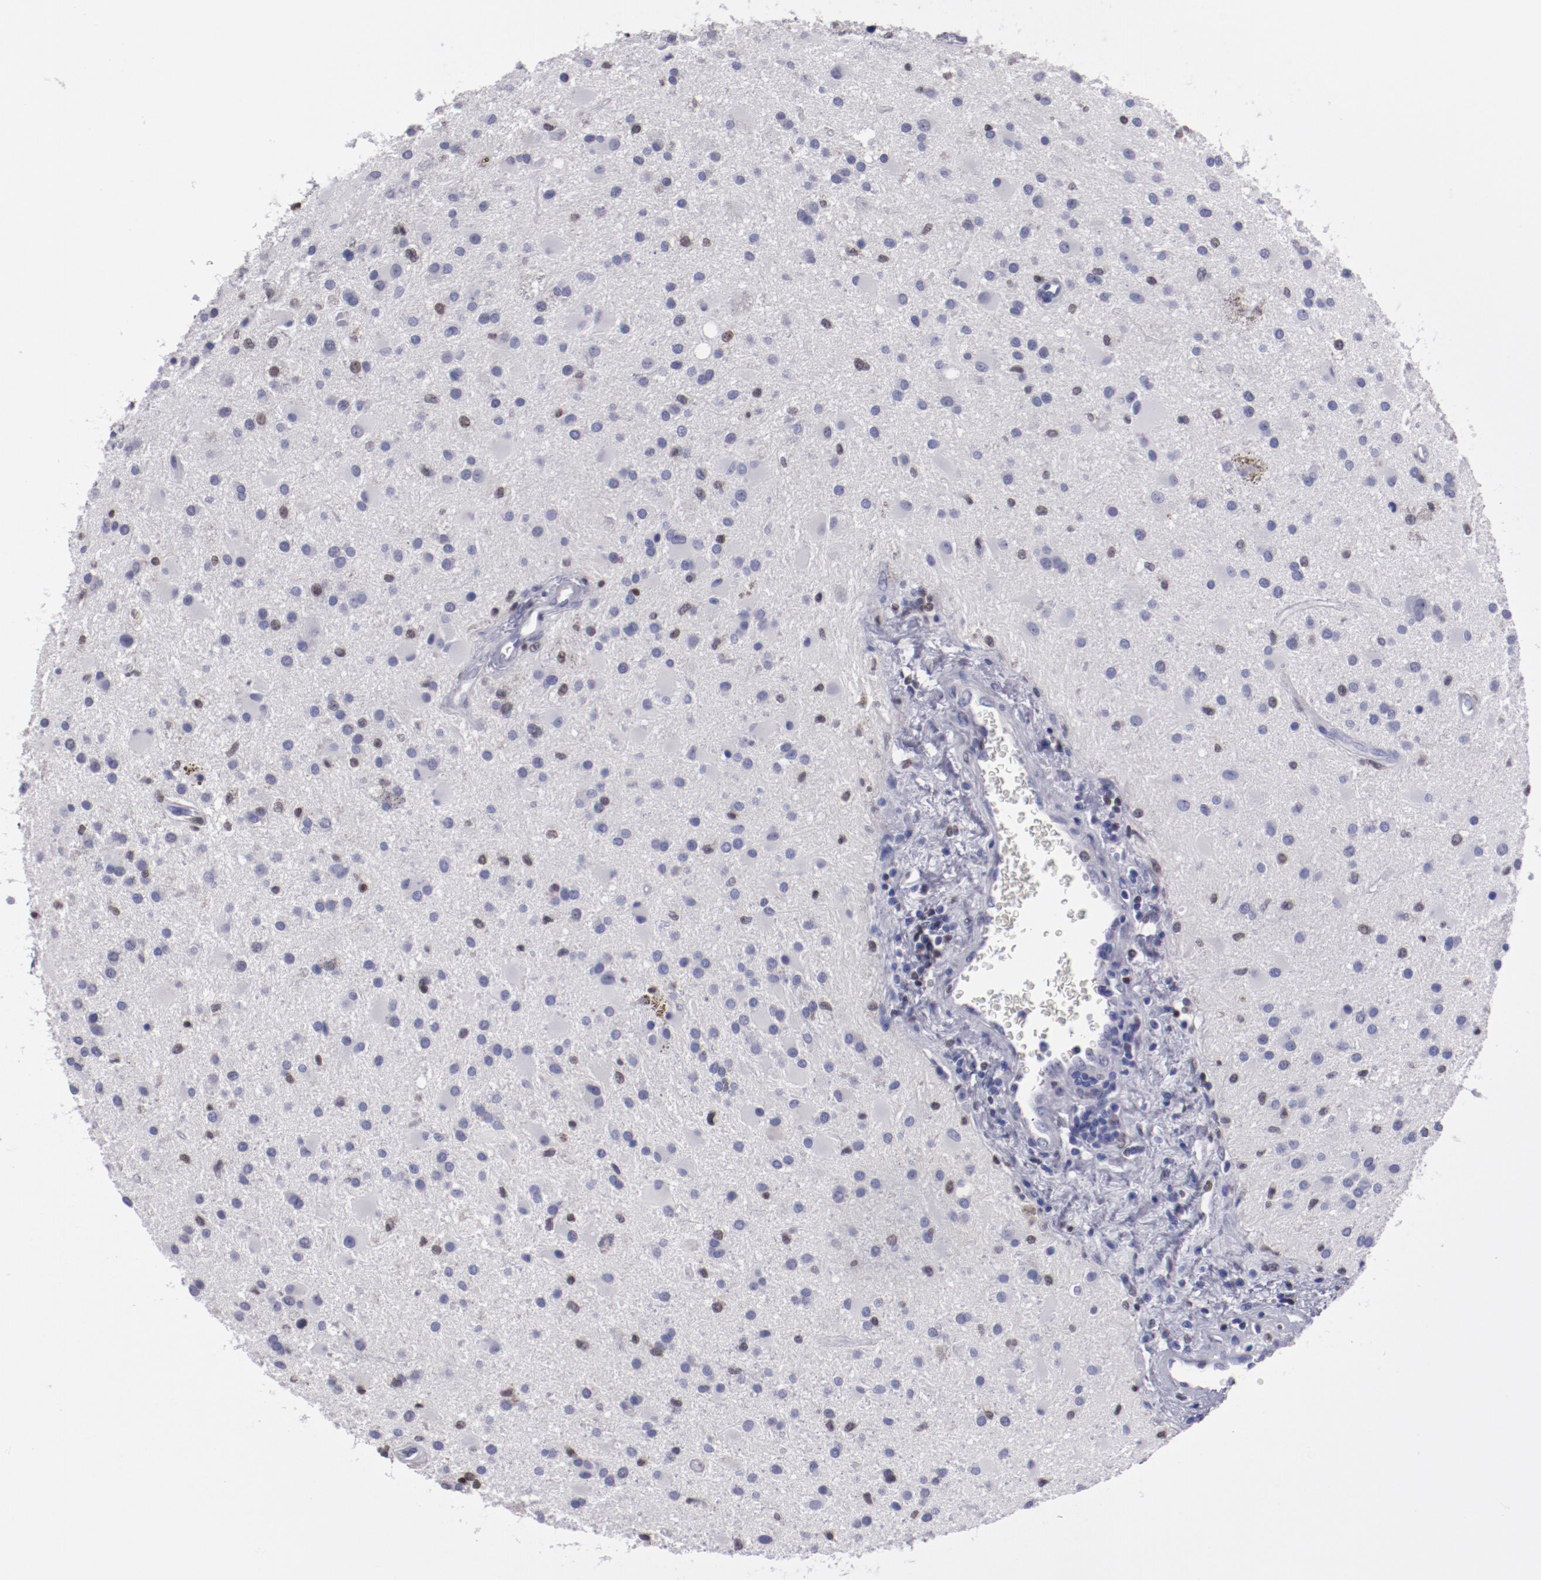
{"staining": {"intensity": "strong", "quantity": "<25%", "location": "nuclear"}, "tissue": "glioma", "cell_type": "Tumor cells", "image_type": "cancer", "snomed": [{"axis": "morphology", "description": "Glioma, malignant, Low grade"}, {"axis": "topography", "description": "Brain"}], "caption": "The immunohistochemical stain highlights strong nuclear positivity in tumor cells of malignant glioma (low-grade) tissue.", "gene": "IRF8", "patient": {"sex": "male", "age": 58}}